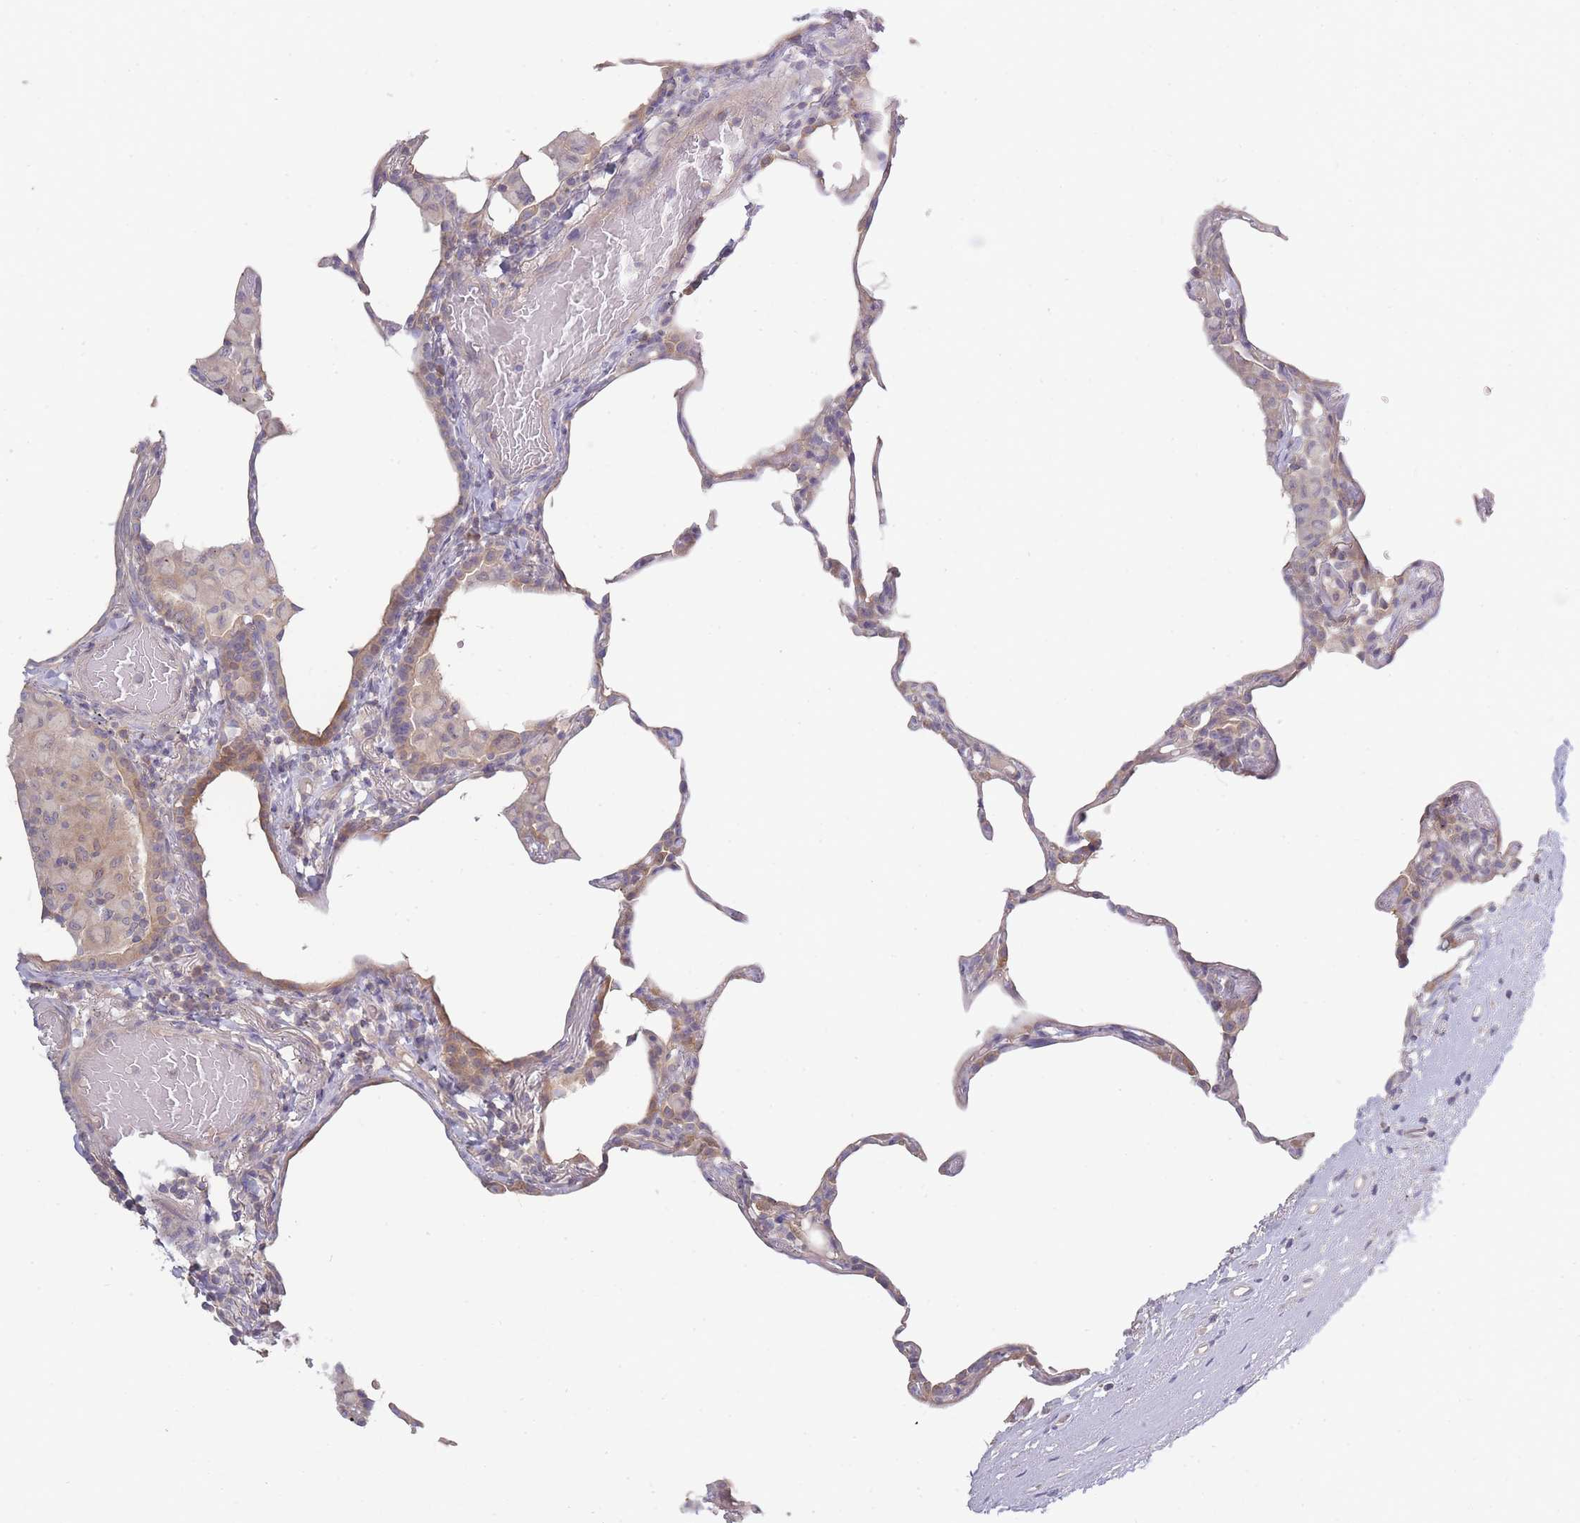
{"staining": {"intensity": "weak", "quantity": "25%-75%", "location": "cytoplasmic/membranous"}, "tissue": "lung", "cell_type": "Alveolar cells", "image_type": "normal", "snomed": [{"axis": "morphology", "description": "Normal tissue, NOS"}, {"axis": "topography", "description": "Lung"}], "caption": "High-magnification brightfield microscopy of benign lung stained with DAB (3,3'-diaminobenzidine) (brown) and counterstained with hematoxylin (blue). alveolar cells exhibit weak cytoplasmic/membranous staining is identified in approximately25%-75% of cells.", "gene": "SPHKAP", "patient": {"sex": "female", "age": 57}}